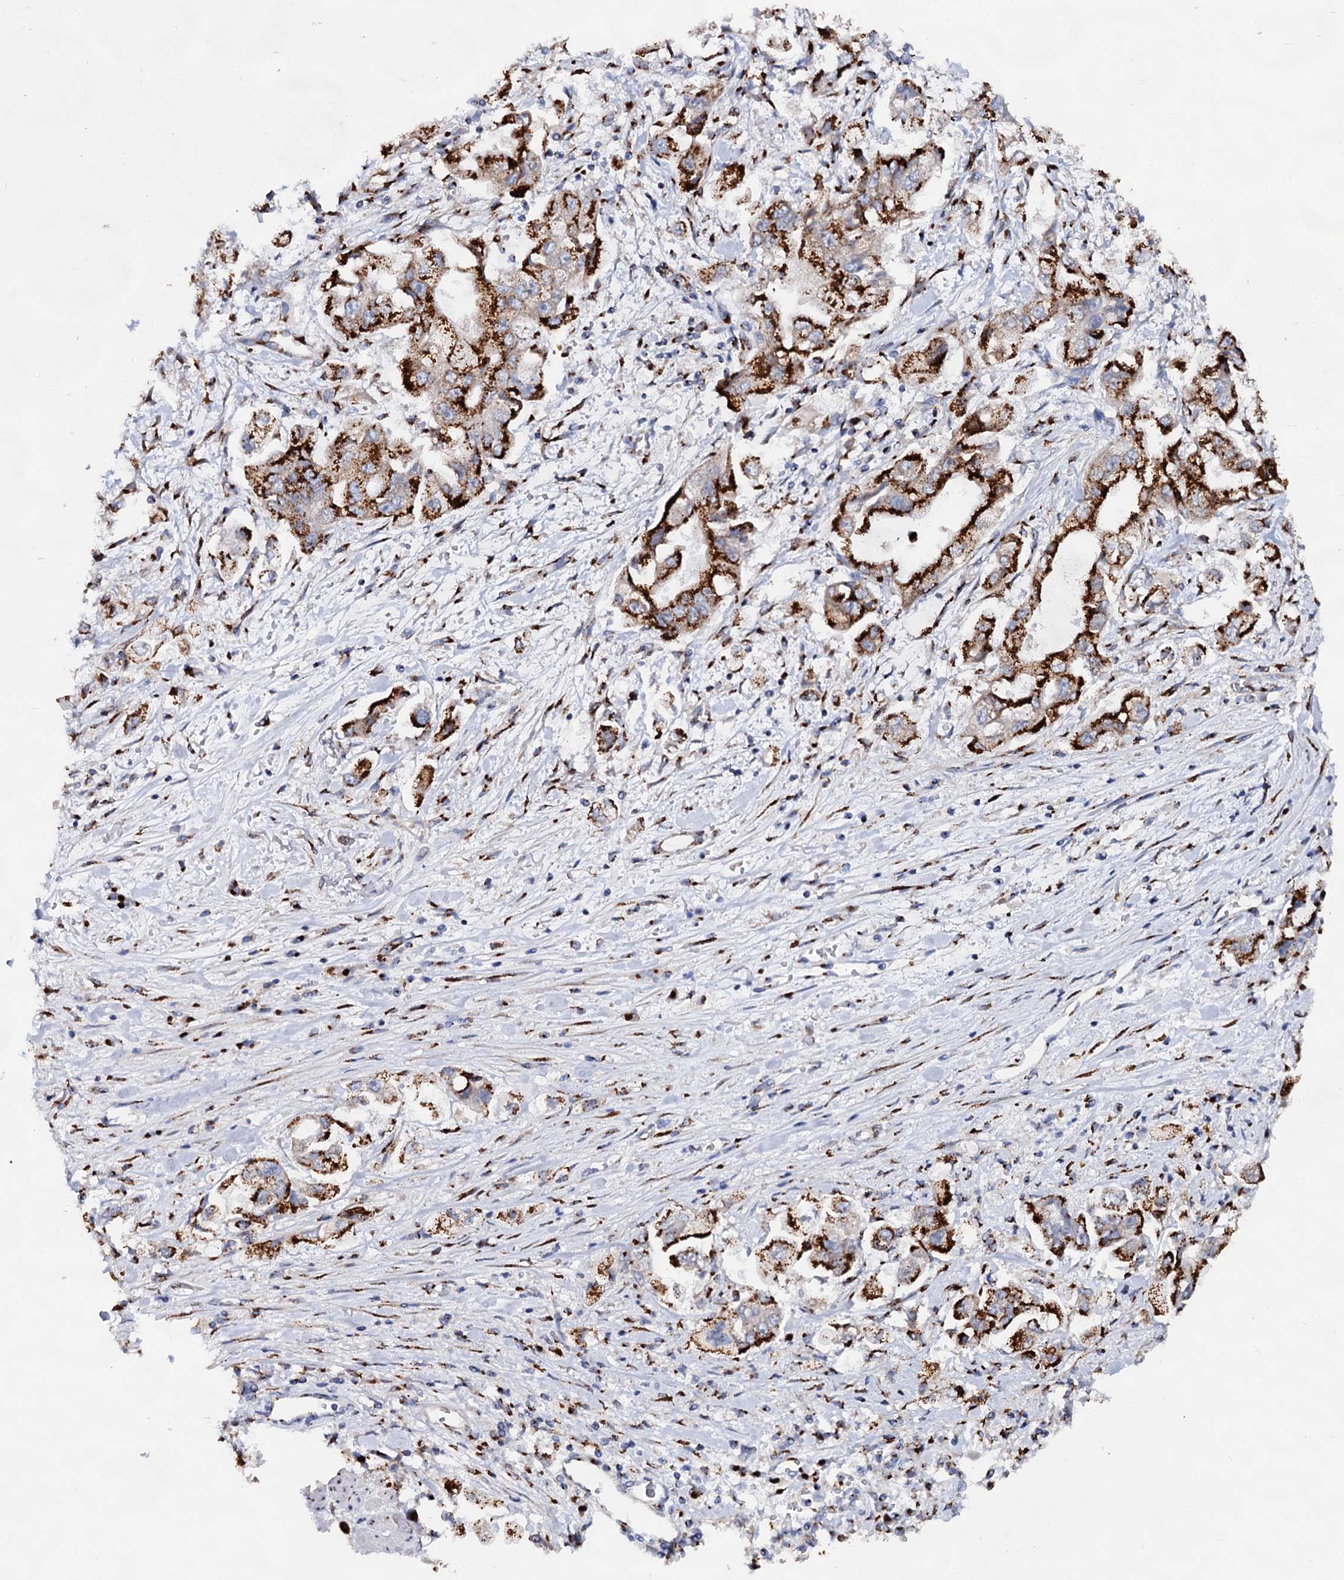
{"staining": {"intensity": "strong", "quantity": ">75%", "location": "cytoplasmic/membranous"}, "tissue": "stomach cancer", "cell_type": "Tumor cells", "image_type": "cancer", "snomed": [{"axis": "morphology", "description": "Adenocarcinoma, NOS"}, {"axis": "topography", "description": "Stomach"}], "caption": "An image of adenocarcinoma (stomach) stained for a protein reveals strong cytoplasmic/membranous brown staining in tumor cells. (DAB IHC with brightfield microscopy, high magnification).", "gene": "TM9SF3", "patient": {"sex": "male", "age": 62}}